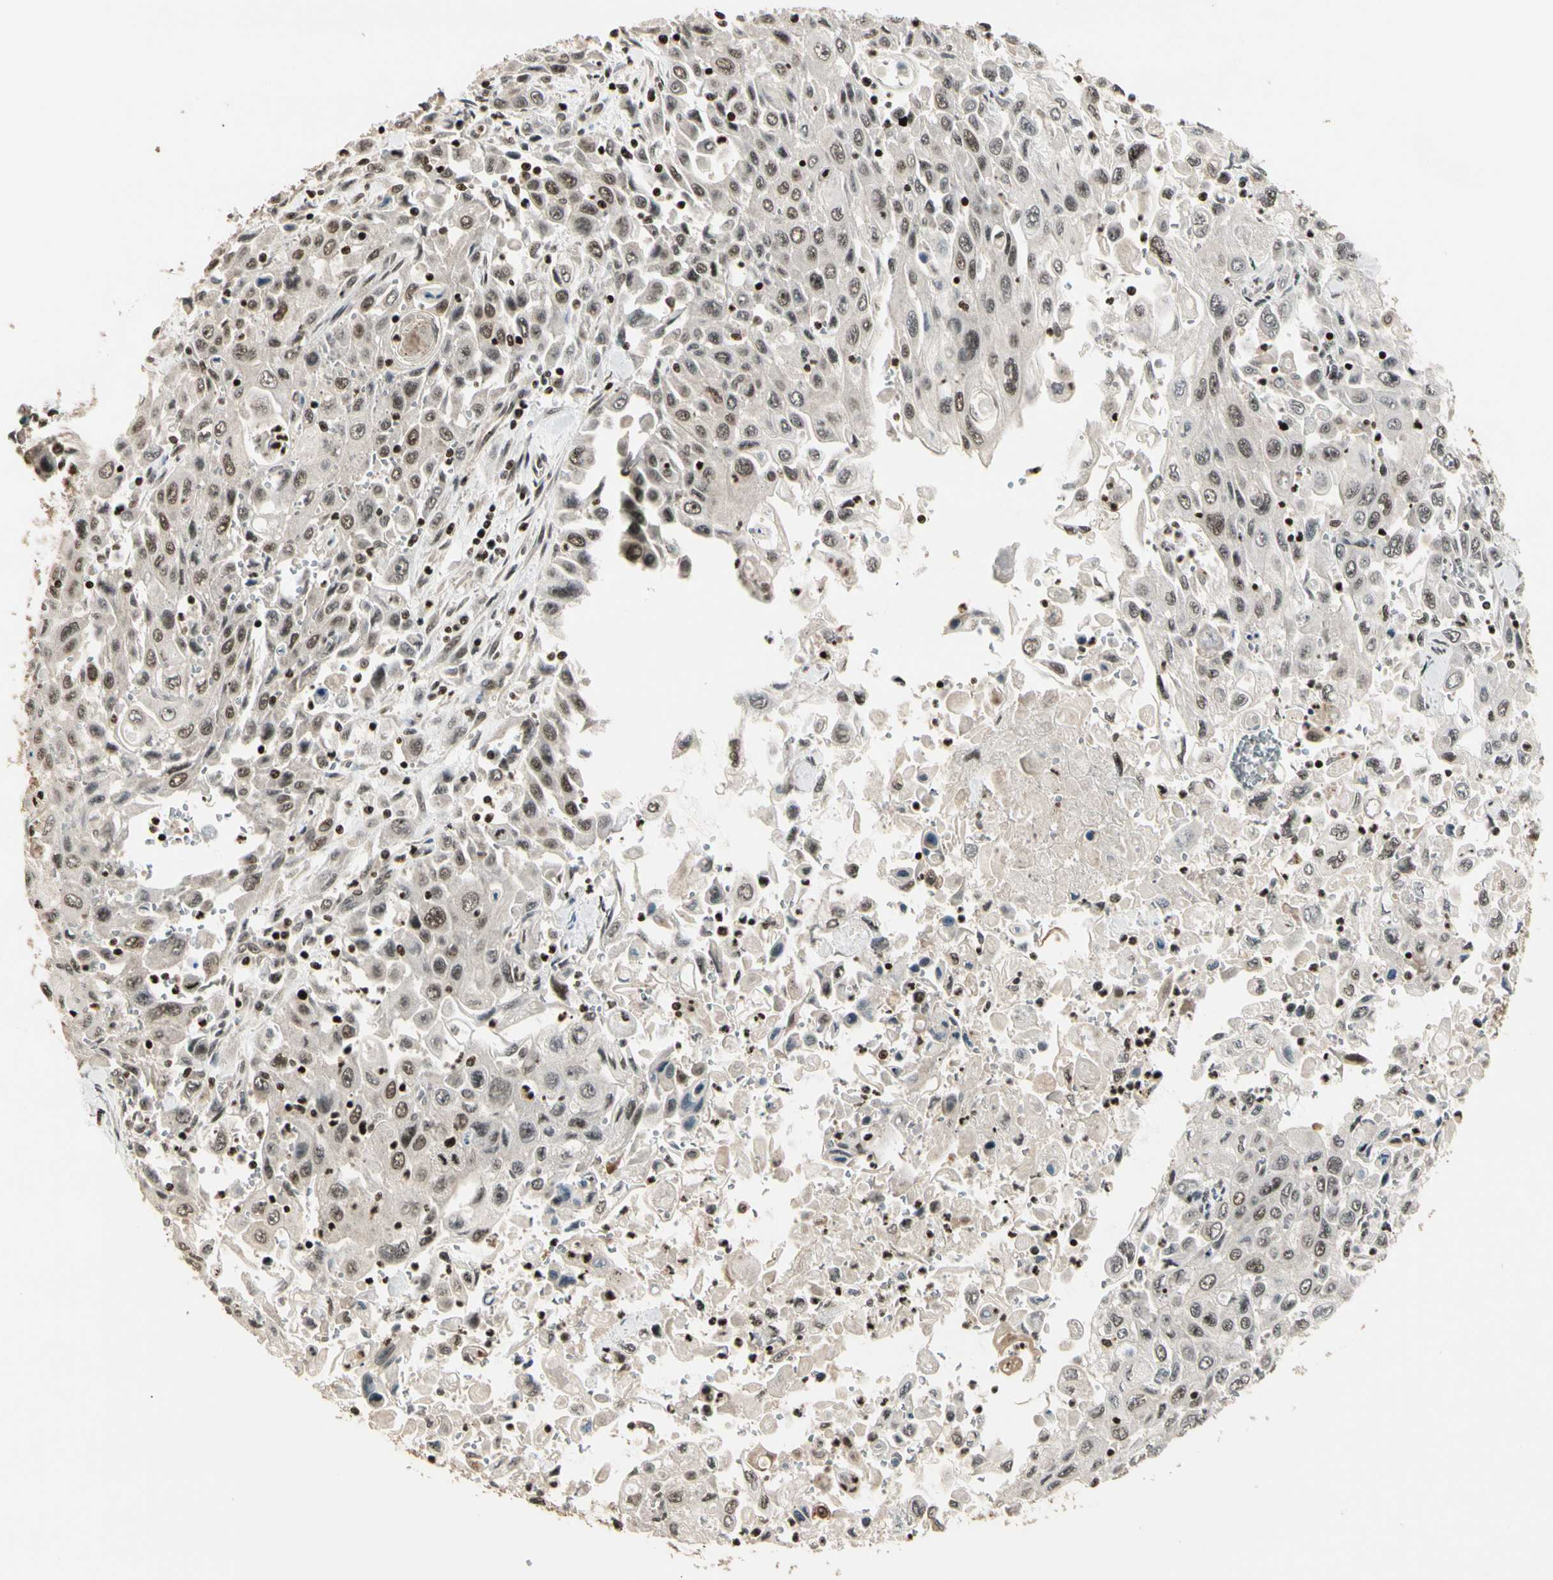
{"staining": {"intensity": "weak", "quantity": ">75%", "location": "nuclear"}, "tissue": "pancreatic cancer", "cell_type": "Tumor cells", "image_type": "cancer", "snomed": [{"axis": "morphology", "description": "Adenocarcinoma, NOS"}, {"axis": "topography", "description": "Pancreas"}], "caption": "Pancreatic cancer was stained to show a protein in brown. There is low levels of weak nuclear positivity in about >75% of tumor cells.", "gene": "TSHZ3", "patient": {"sex": "male", "age": 70}}